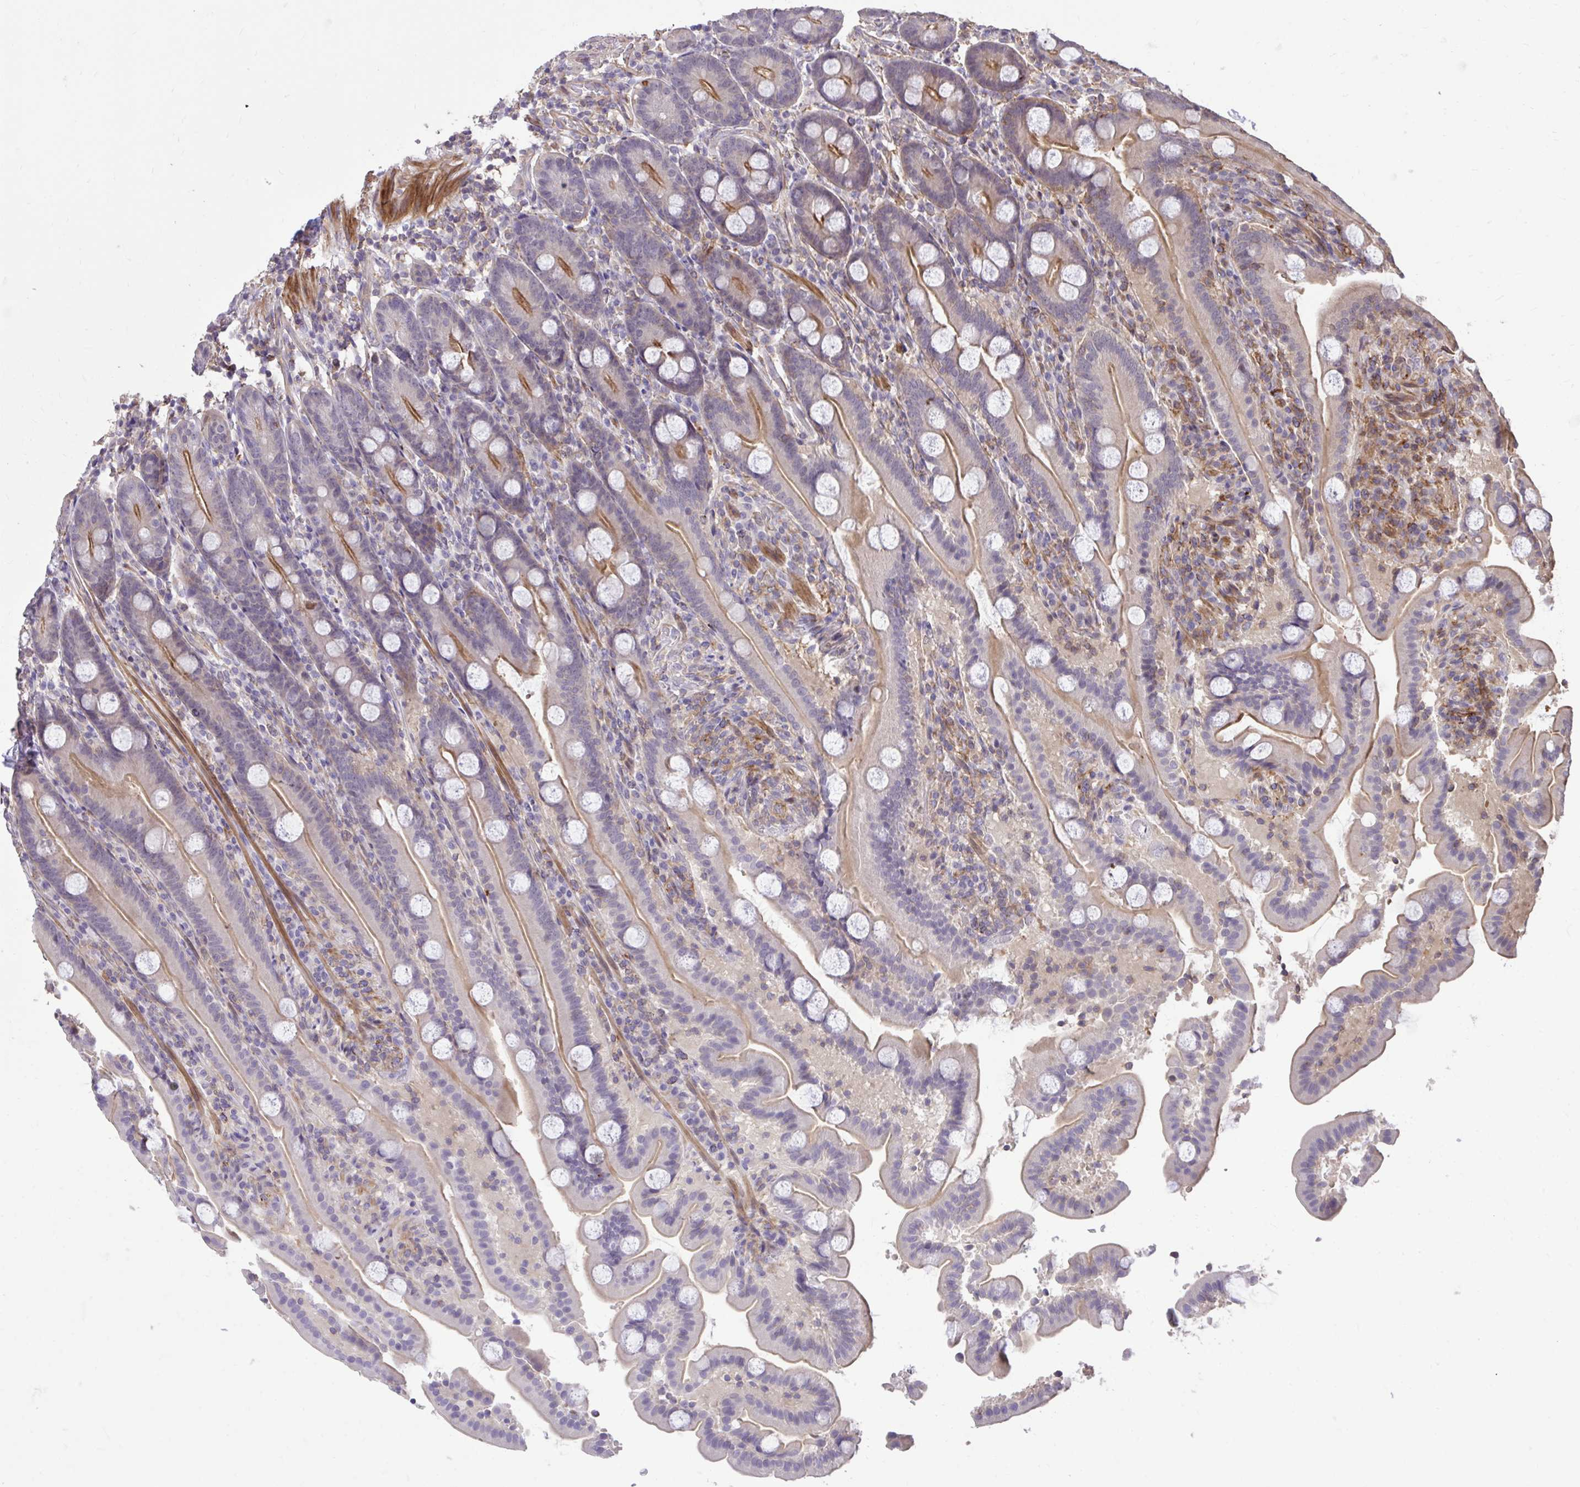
{"staining": {"intensity": "moderate", "quantity": "25%-75%", "location": "cytoplasmic/membranous"}, "tissue": "duodenum", "cell_type": "Glandular cells", "image_type": "normal", "snomed": [{"axis": "morphology", "description": "Normal tissue, NOS"}, {"axis": "topography", "description": "Duodenum"}], "caption": "Brown immunohistochemical staining in benign duodenum displays moderate cytoplasmic/membranous positivity in about 25%-75% of glandular cells. The protein of interest is stained brown, and the nuclei are stained in blue (DAB (3,3'-diaminobenzidine) IHC with brightfield microscopy, high magnification).", "gene": "IGFL2", "patient": {"sex": "male", "age": 55}}